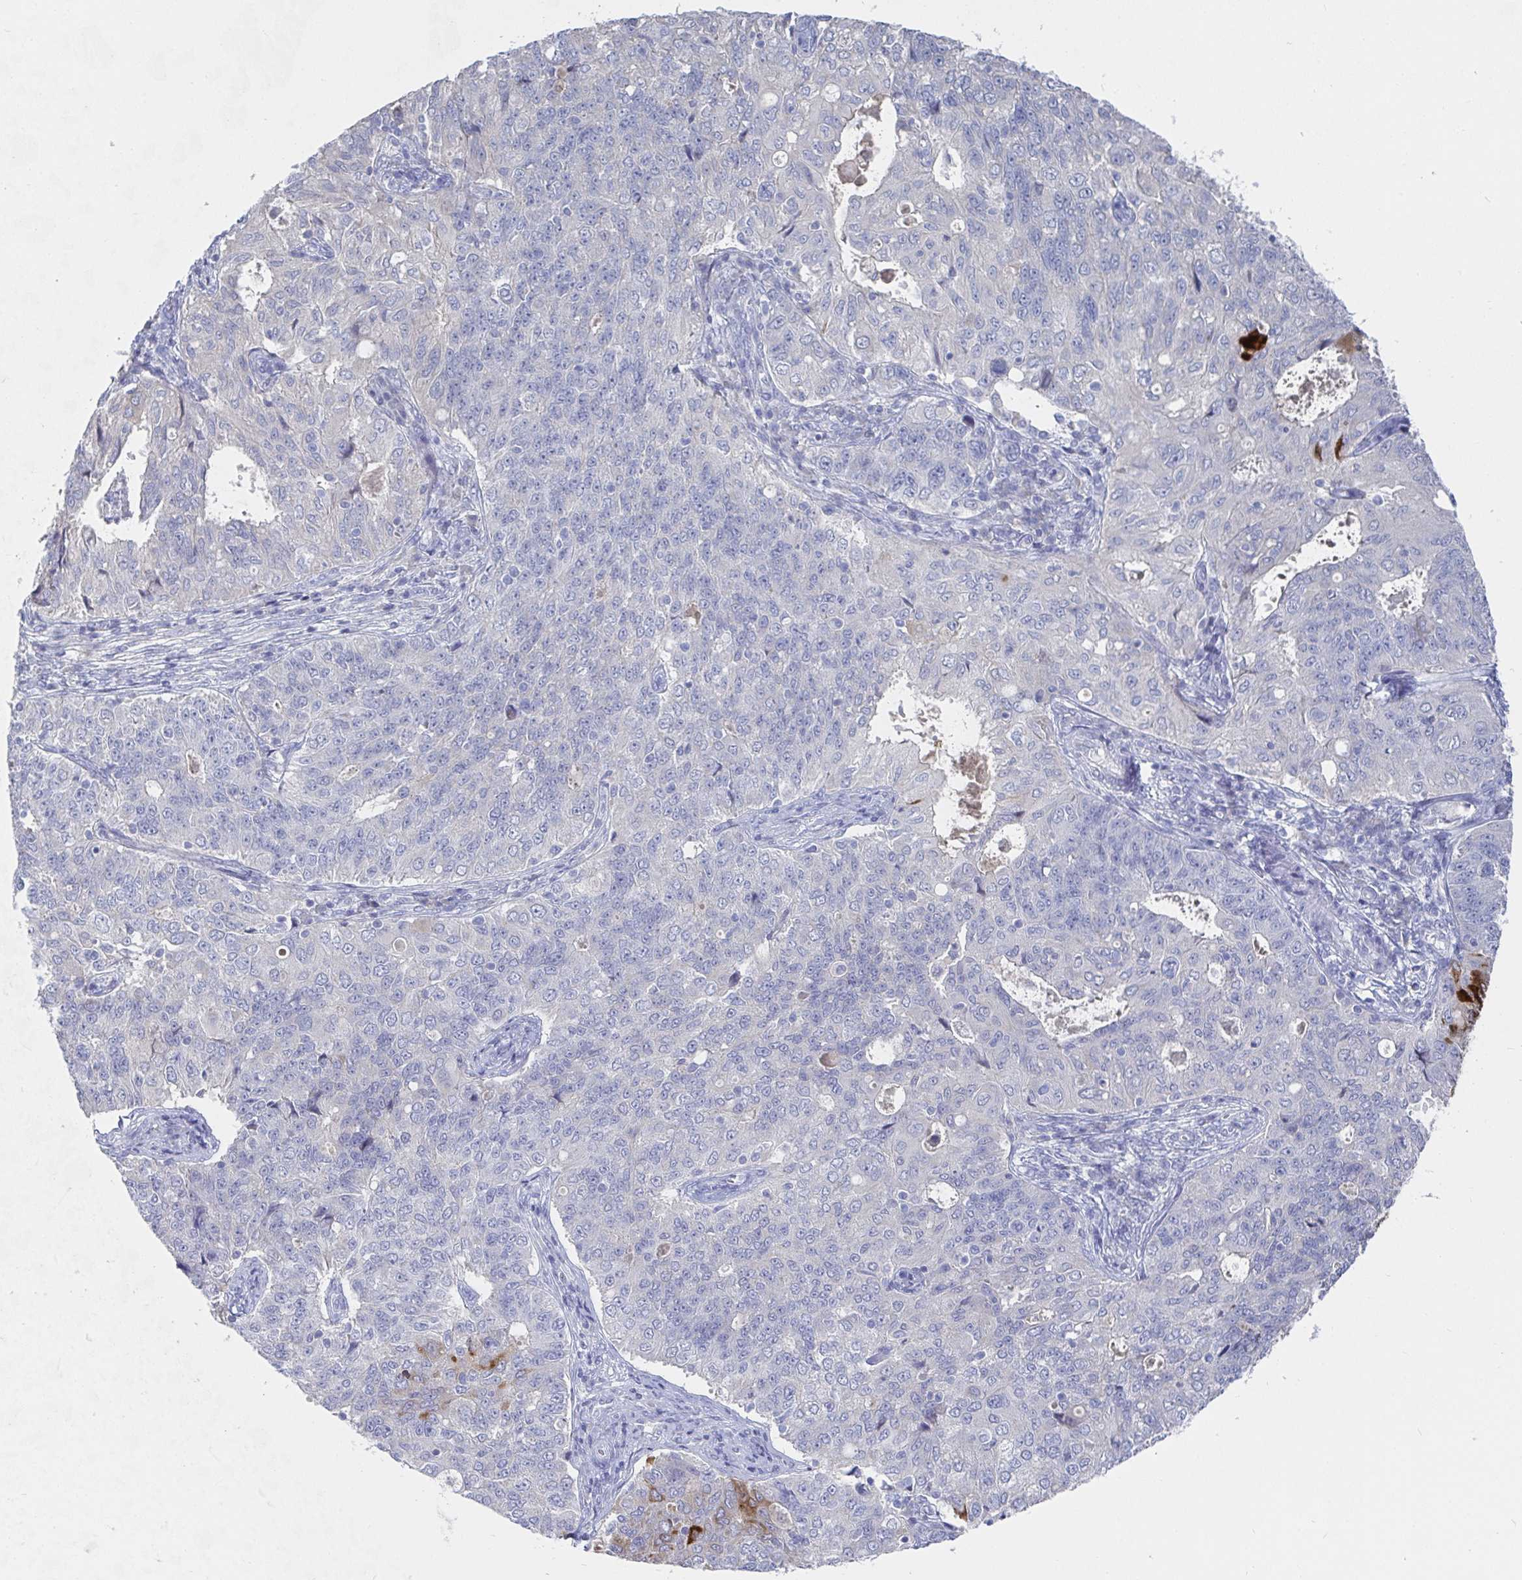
{"staining": {"intensity": "moderate", "quantity": "<25%", "location": "cytoplasmic/membranous"}, "tissue": "endometrial cancer", "cell_type": "Tumor cells", "image_type": "cancer", "snomed": [{"axis": "morphology", "description": "Adenocarcinoma, NOS"}, {"axis": "topography", "description": "Endometrium"}], "caption": "Protein staining of endometrial cancer (adenocarcinoma) tissue reveals moderate cytoplasmic/membranous staining in approximately <25% of tumor cells.", "gene": "ZNF430", "patient": {"sex": "female", "age": 43}}